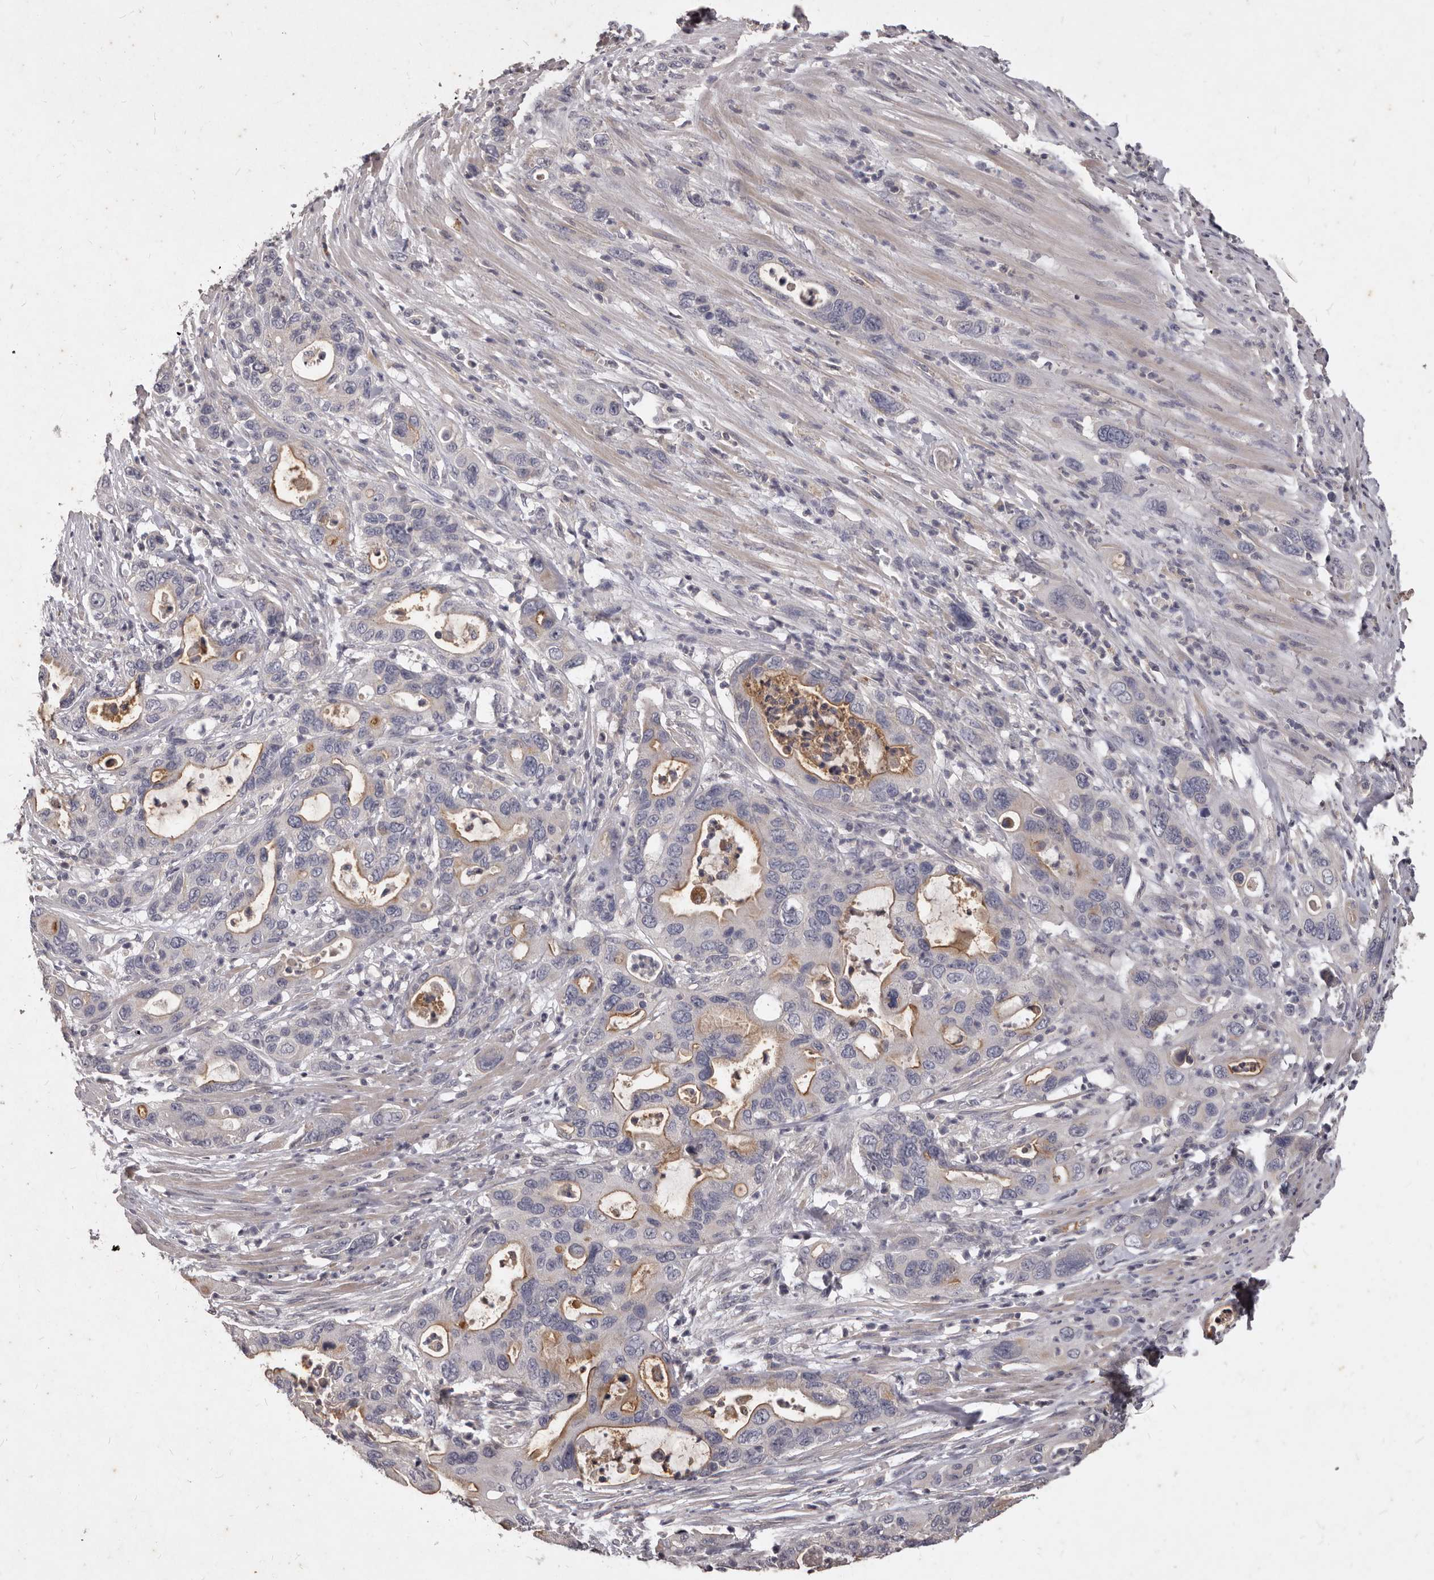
{"staining": {"intensity": "moderate", "quantity": "<25%", "location": "cytoplasmic/membranous"}, "tissue": "pancreatic cancer", "cell_type": "Tumor cells", "image_type": "cancer", "snomed": [{"axis": "morphology", "description": "Adenocarcinoma, NOS"}, {"axis": "topography", "description": "Pancreas"}], "caption": "IHC staining of pancreatic cancer (adenocarcinoma), which reveals low levels of moderate cytoplasmic/membranous staining in approximately <25% of tumor cells indicating moderate cytoplasmic/membranous protein staining. The staining was performed using DAB (3,3'-diaminobenzidine) (brown) for protein detection and nuclei were counterstained in hematoxylin (blue).", "gene": "GPRC5C", "patient": {"sex": "female", "age": 71}}